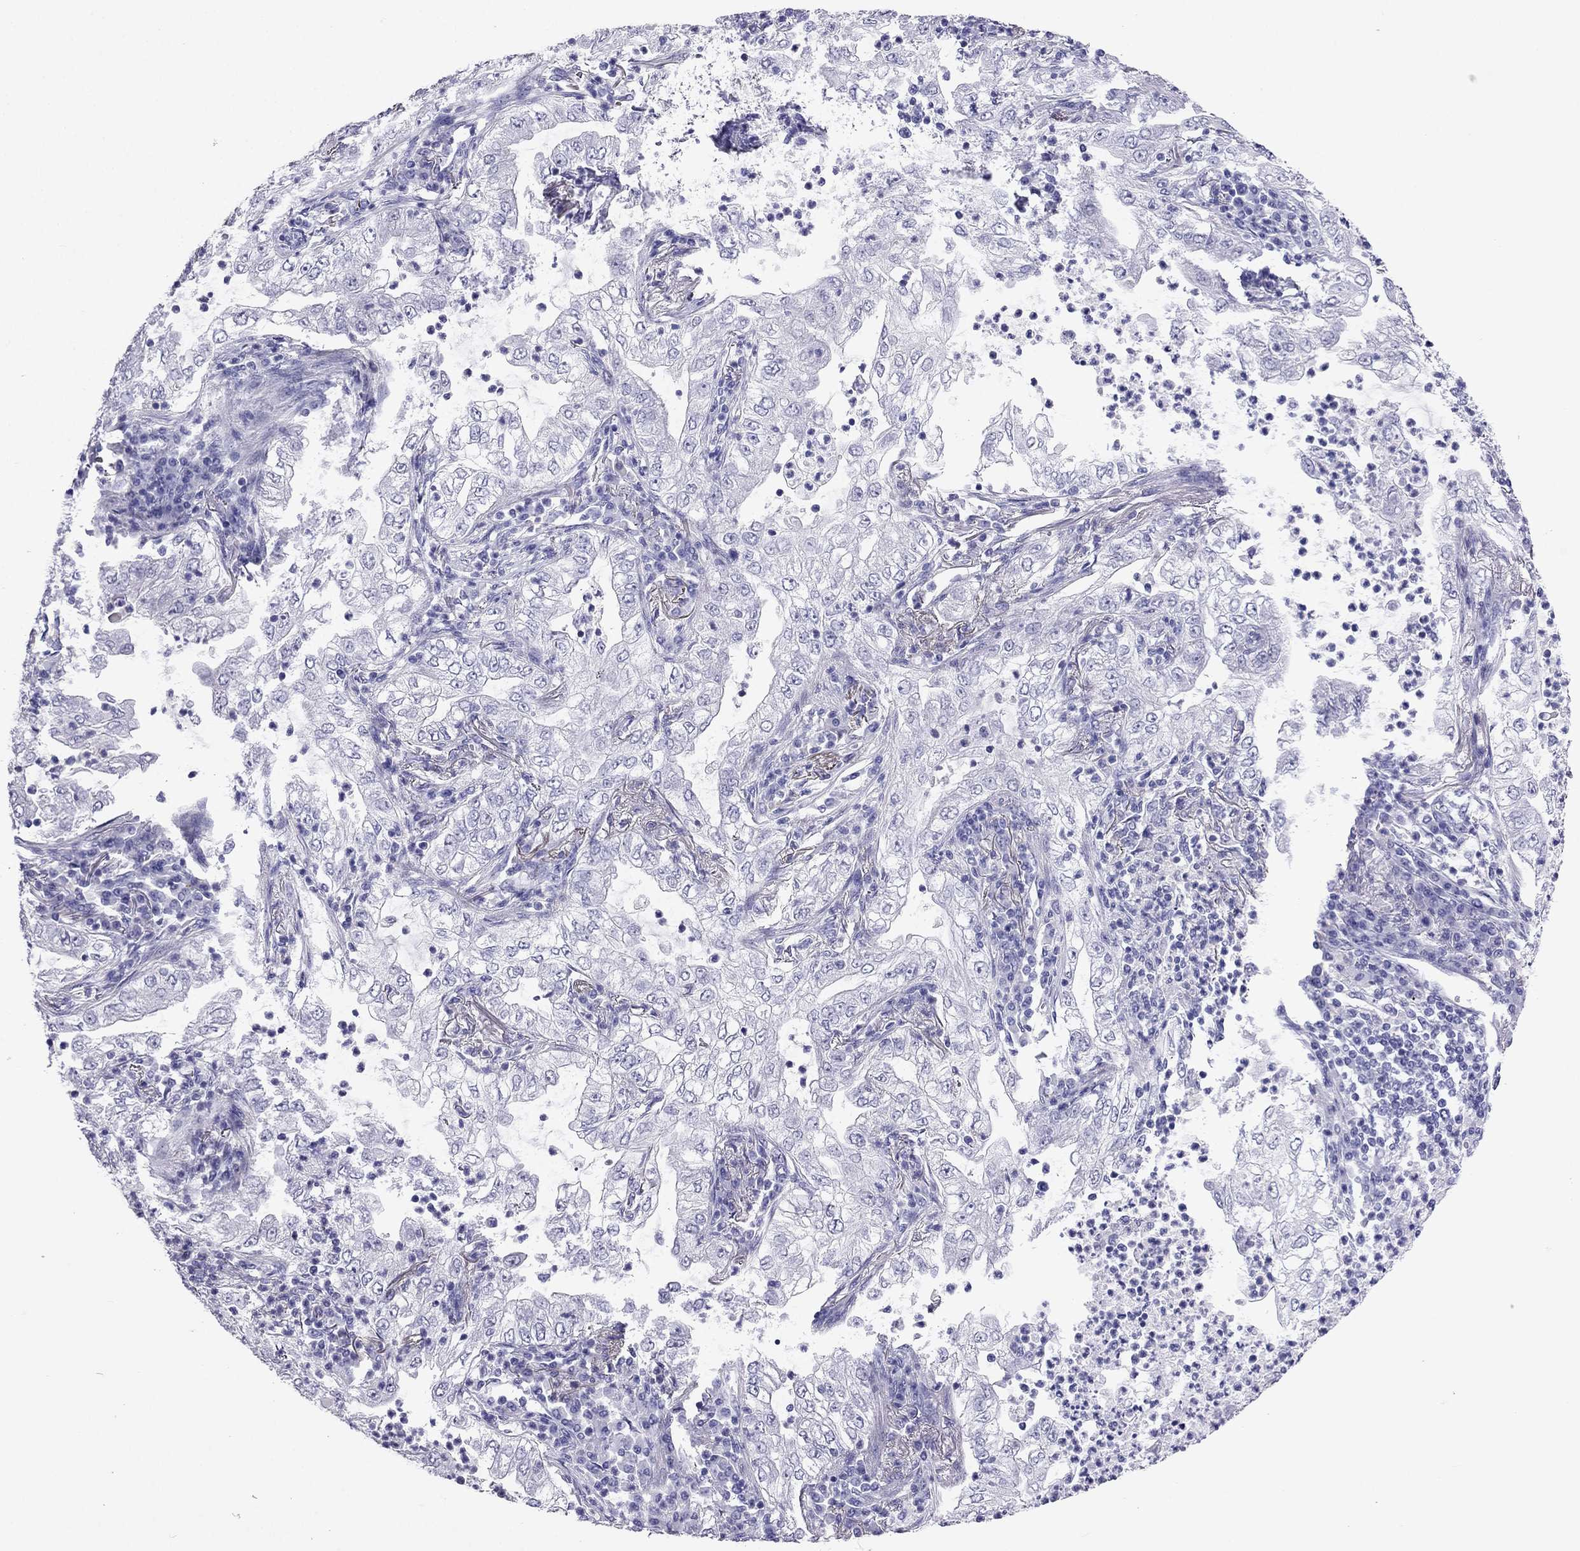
{"staining": {"intensity": "negative", "quantity": "none", "location": "none"}, "tissue": "lung cancer", "cell_type": "Tumor cells", "image_type": "cancer", "snomed": [{"axis": "morphology", "description": "Adenocarcinoma, NOS"}, {"axis": "topography", "description": "Lung"}], "caption": "Tumor cells are negative for protein expression in human lung cancer.", "gene": "SCNN1D", "patient": {"sex": "female", "age": 73}}